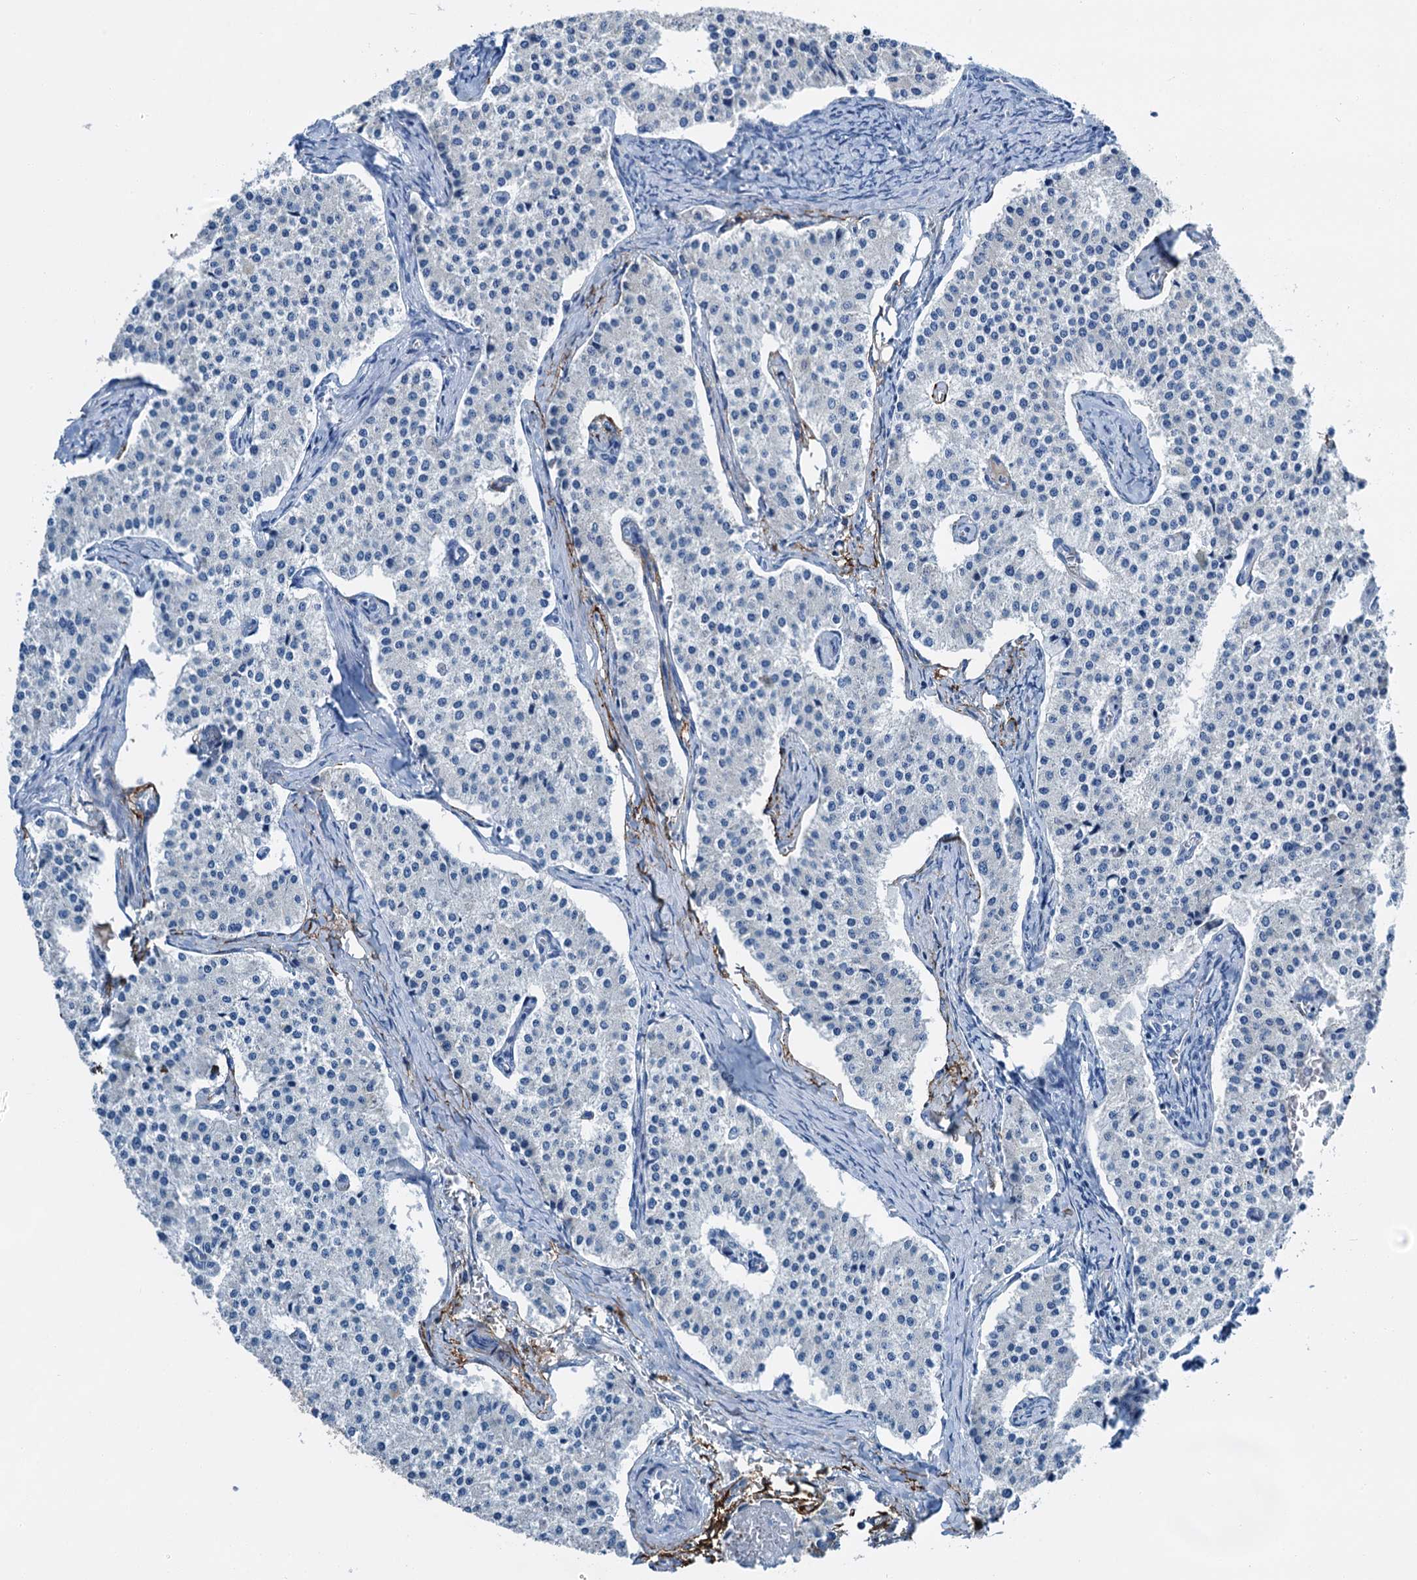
{"staining": {"intensity": "negative", "quantity": "none", "location": "none"}, "tissue": "carcinoid", "cell_type": "Tumor cells", "image_type": "cancer", "snomed": [{"axis": "morphology", "description": "Carcinoid, malignant, NOS"}, {"axis": "topography", "description": "Colon"}], "caption": "Immunohistochemistry image of neoplastic tissue: malignant carcinoid stained with DAB (3,3'-diaminobenzidine) demonstrates no significant protein staining in tumor cells.", "gene": "C1QTNF4", "patient": {"sex": "female", "age": 52}}